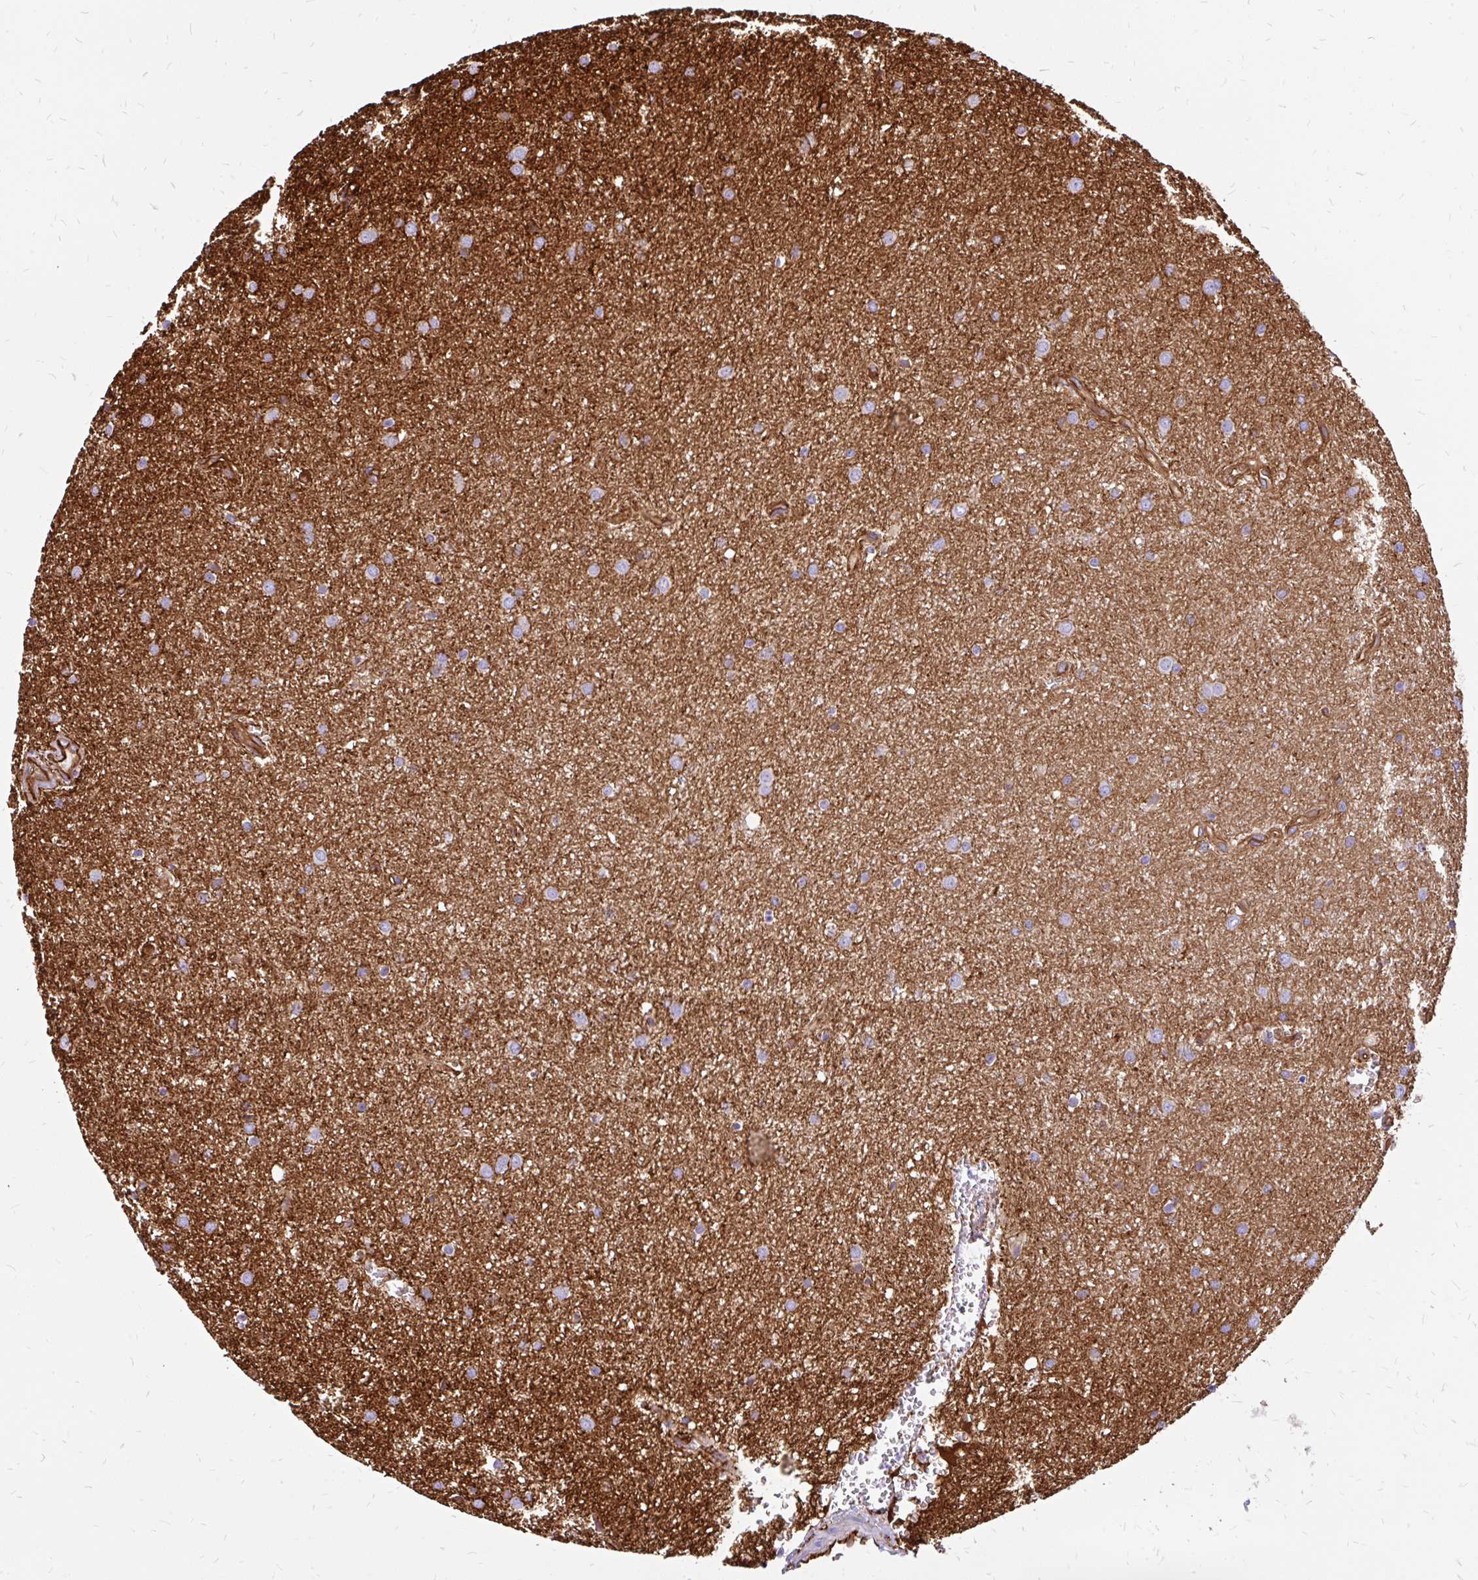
{"staining": {"intensity": "negative", "quantity": "none", "location": "none"}, "tissue": "glioma", "cell_type": "Tumor cells", "image_type": "cancer", "snomed": [{"axis": "morphology", "description": "Glioma, malignant, Low grade"}, {"axis": "topography", "description": "Cerebellum"}], "caption": "IHC of glioma demonstrates no staining in tumor cells.", "gene": "MAP1LC3B", "patient": {"sex": "female", "age": 5}}